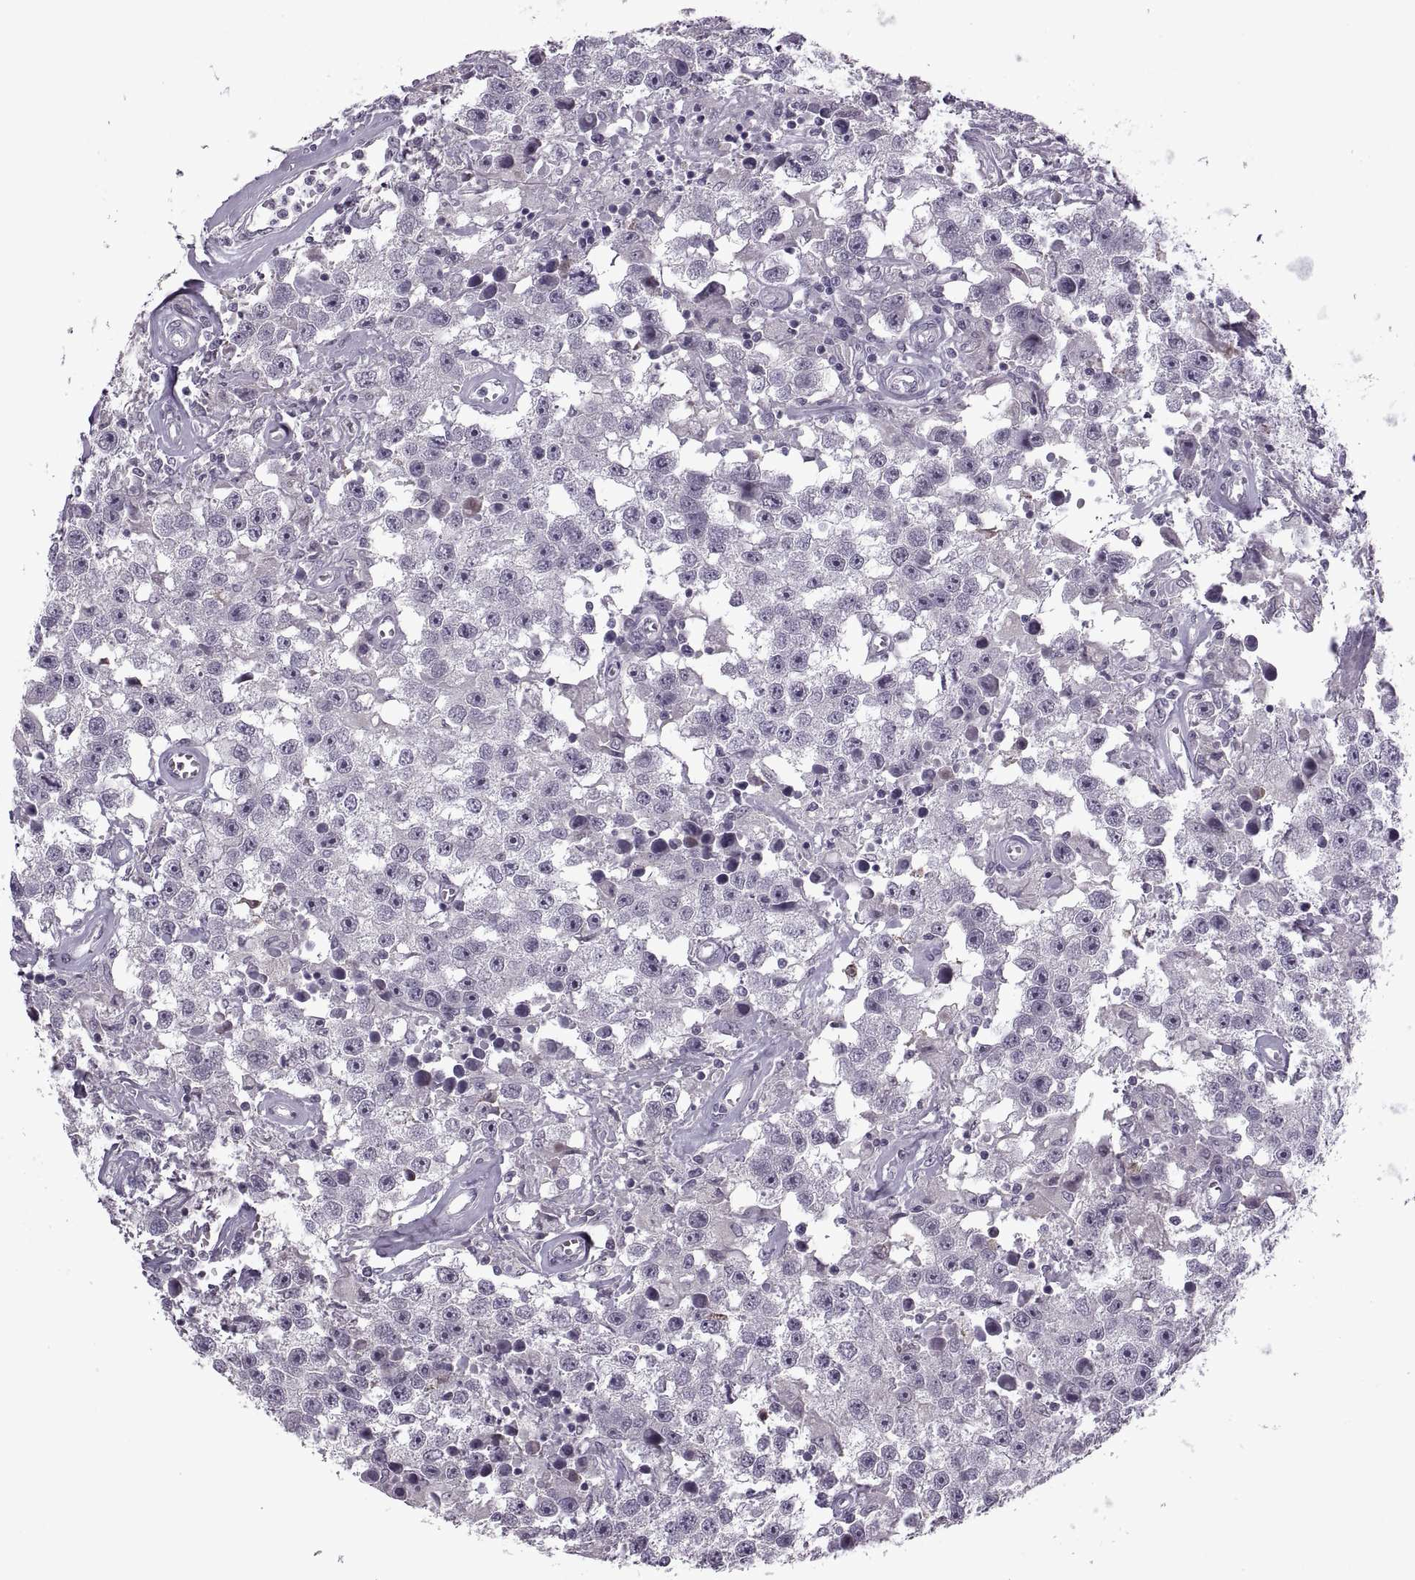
{"staining": {"intensity": "negative", "quantity": "none", "location": "none"}, "tissue": "testis cancer", "cell_type": "Tumor cells", "image_type": "cancer", "snomed": [{"axis": "morphology", "description": "Seminoma, NOS"}, {"axis": "topography", "description": "Testis"}], "caption": "This image is of testis cancer (seminoma) stained with immunohistochemistry to label a protein in brown with the nuclei are counter-stained blue. There is no positivity in tumor cells. The staining was performed using DAB to visualize the protein expression in brown, while the nuclei were stained in blue with hematoxylin (Magnification: 20x).", "gene": "MGAT4D", "patient": {"sex": "male", "age": 43}}